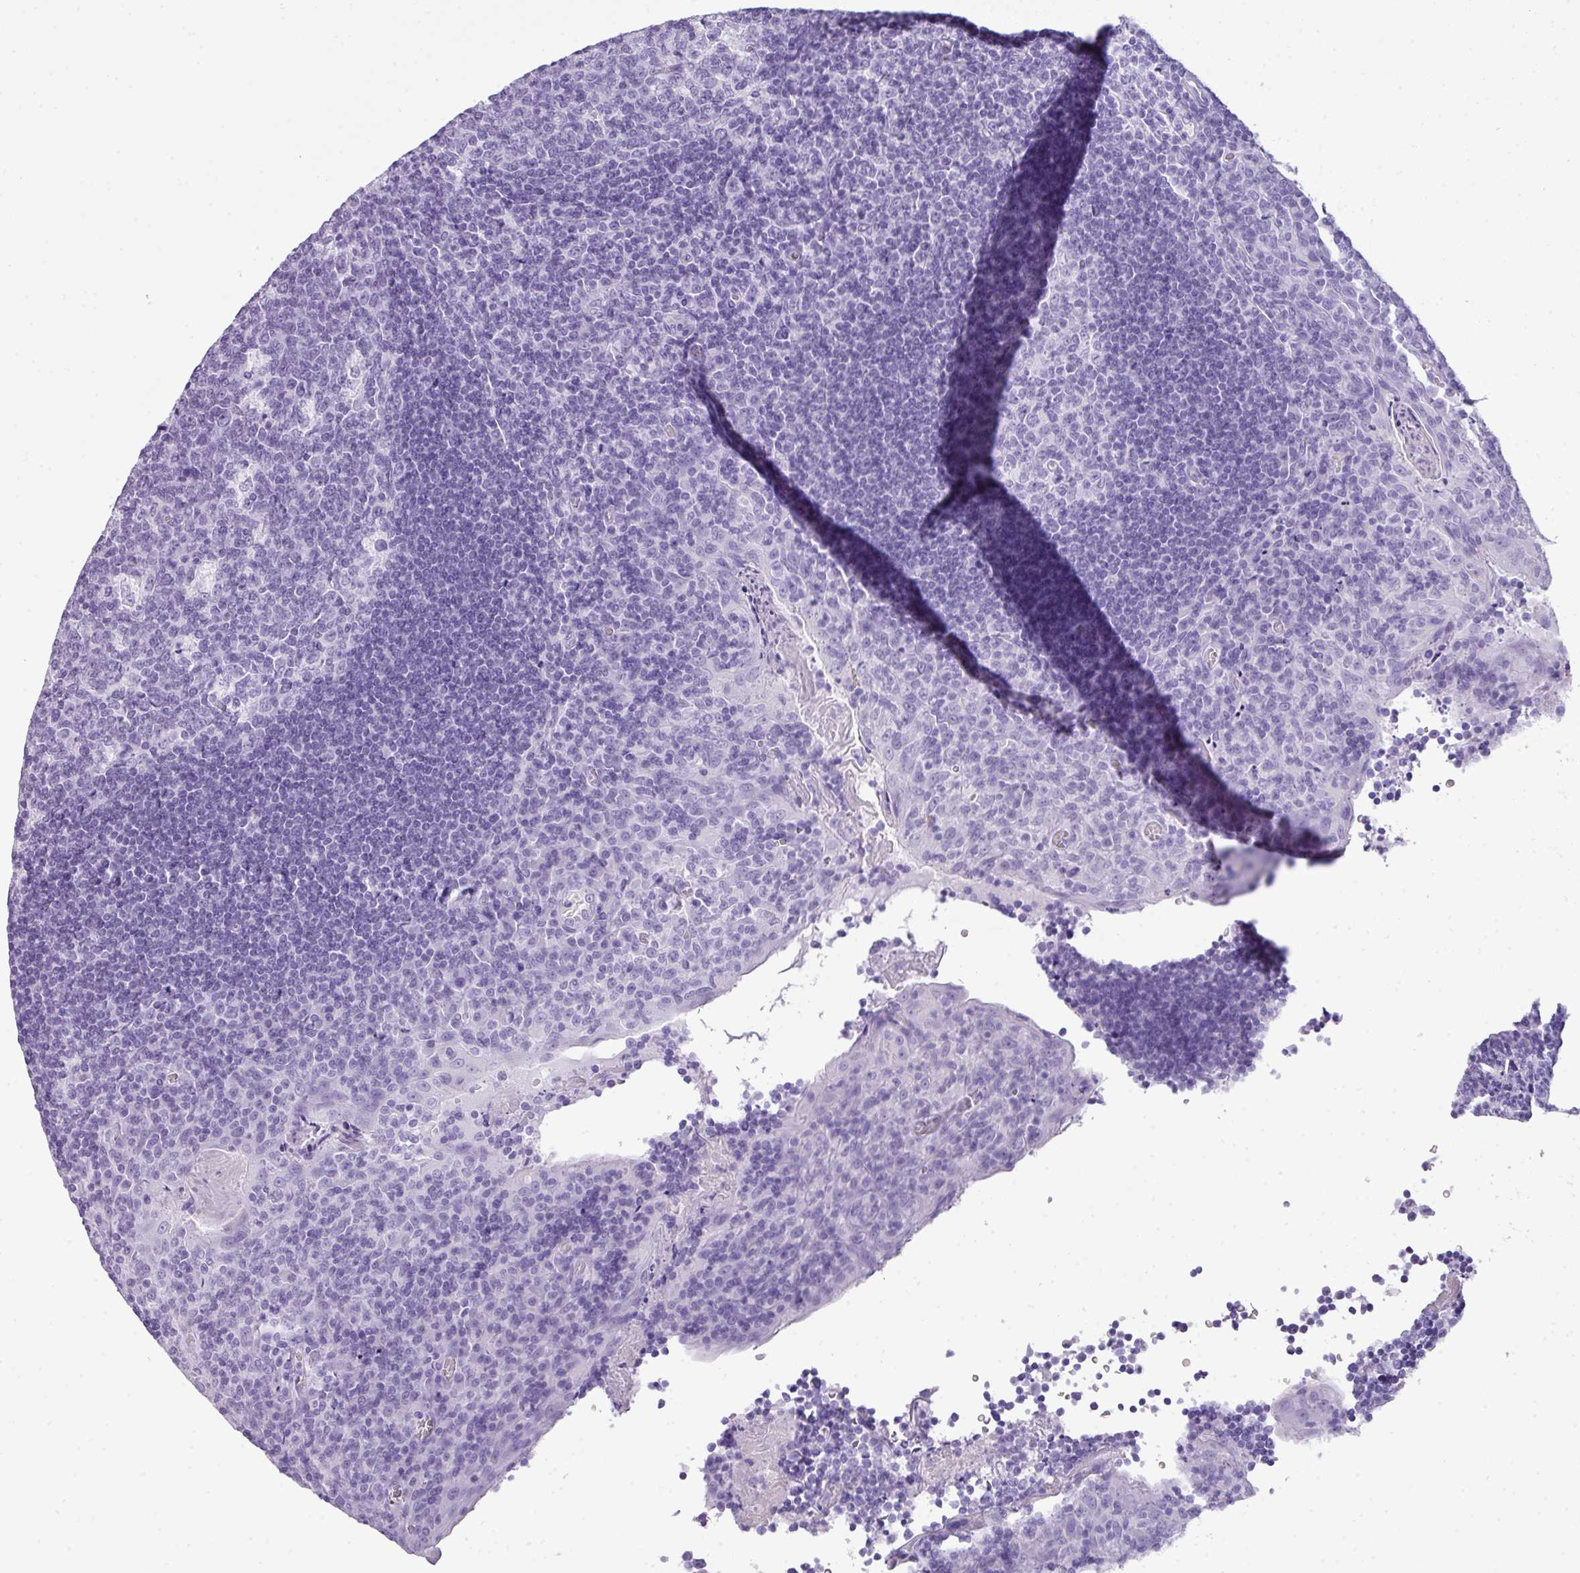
{"staining": {"intensity": "negative", "quantity": "none", "location": "none"}, "tissue": "tonsil", "cell_type": "Germinal center cells", "image_type": "normal", "snomed": [{"axis": "morphology", "description": "Normal tissue, NOS"}, {"axis": "topography", "description": "Tonsil"}], "caption": "A high-resolution image shows immunohistochemistry (IHC) staining of normal tonsil, which exhibits no significant positivity in germinal center cells. (DAB immunohistochemistry (IHC) visualized using brightfield microscopy, high magnification).", "gene": "TNP1", "patient": {"sex": "male", "age": 17}}